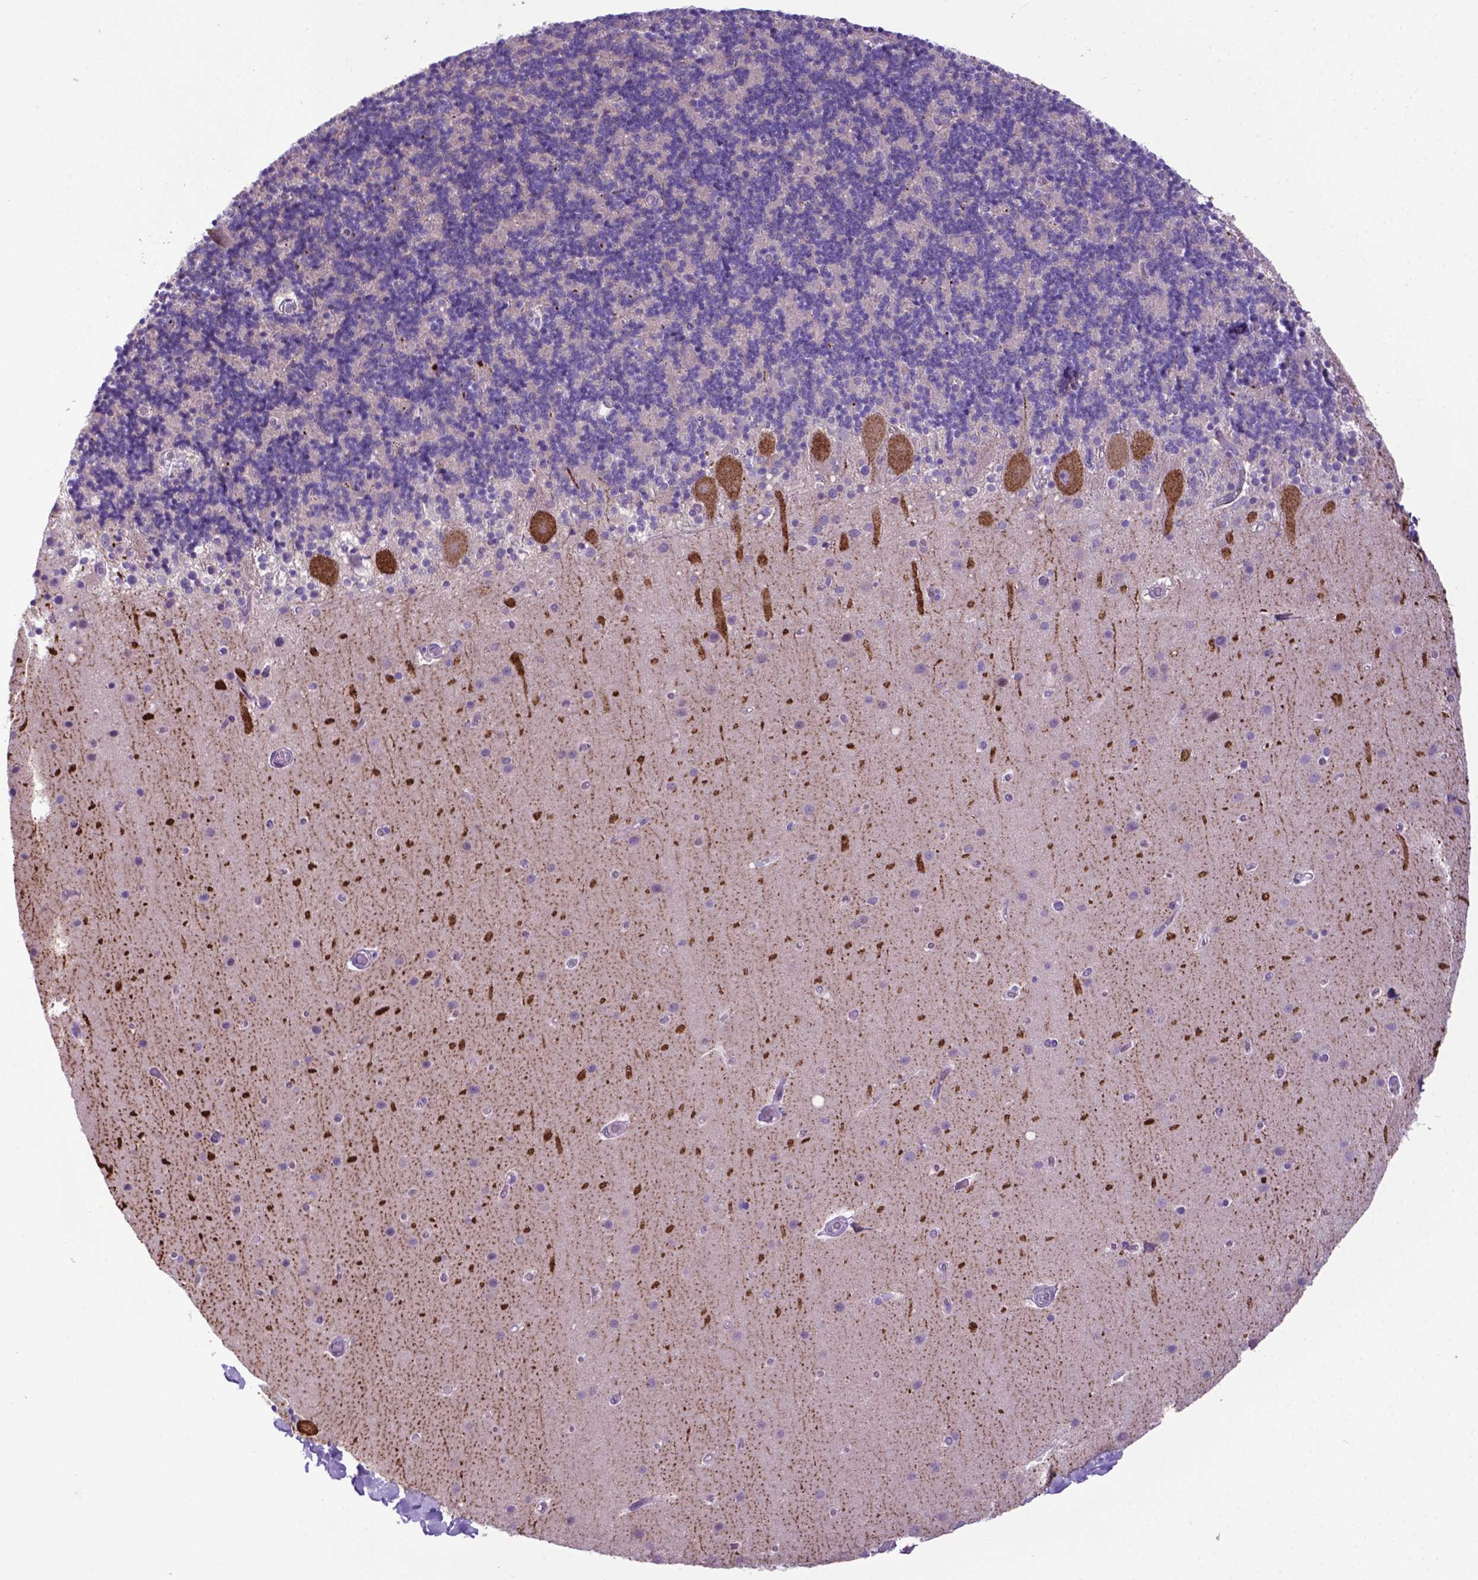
{"staining": {"intensity": "negative", "quantity": "none", "location": "none"}, "tissue": "cerebellum", "cell_type": "Cells in granular layer", "image_type": "normal", "snomed": [{"axis": "morphology", "description": "Normal tissue, NOS"}, {"axis": "topography", "description": "Cerebellum"}], "caption": "Immunohistochemistry histopathology image of normal human cerebellum stained for a protein (brown), which exhibits no expression in cells in granular layer.", "gene": "ADRA2B", "patient": {"sex": "male", "age": 70}}